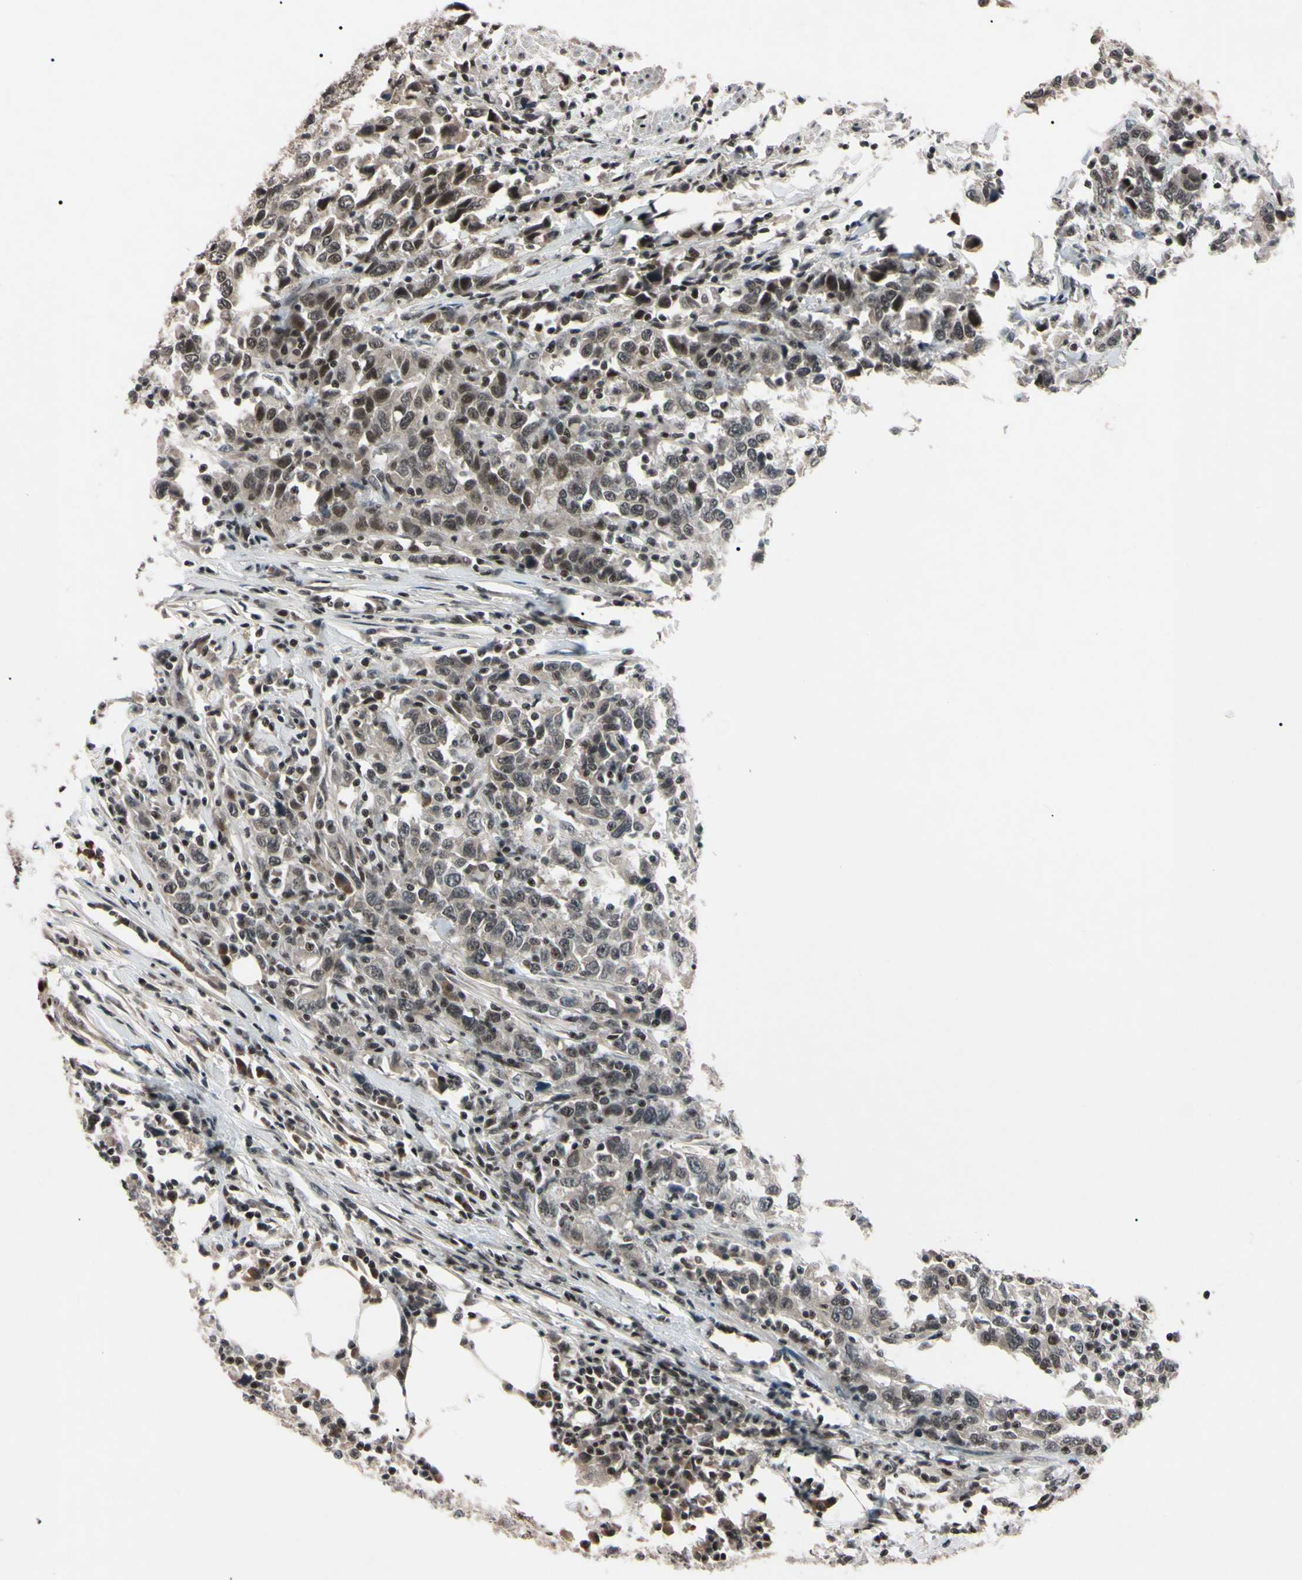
{"staining": {"intensity": "weak", "quantity": "25%-75%", "location": "cytoplasmic/membranous,nuclear"}, "tissue": "urothelial cancer", "cell_type": "Tumor cells", "image_type": "cancer", "snomed": [{"axis": "morphology", "description": "Urothelial carcinoma, High grade"}, {"axis": "topography", "description": "Urinary bladder"}], "caption": "Urothelial cancer was stained to show a protein in brown. There is low levels of weak cytoplasmic/membranous and nuclear expression in about 25%-75% of tumor cells. The staining is performed using DAB brown chromogen to label protein expression. The nuclei are counter-stained blue using hematoxylin.", "gene": "YY1", "patient": {"sex": "male", "age": 61}}